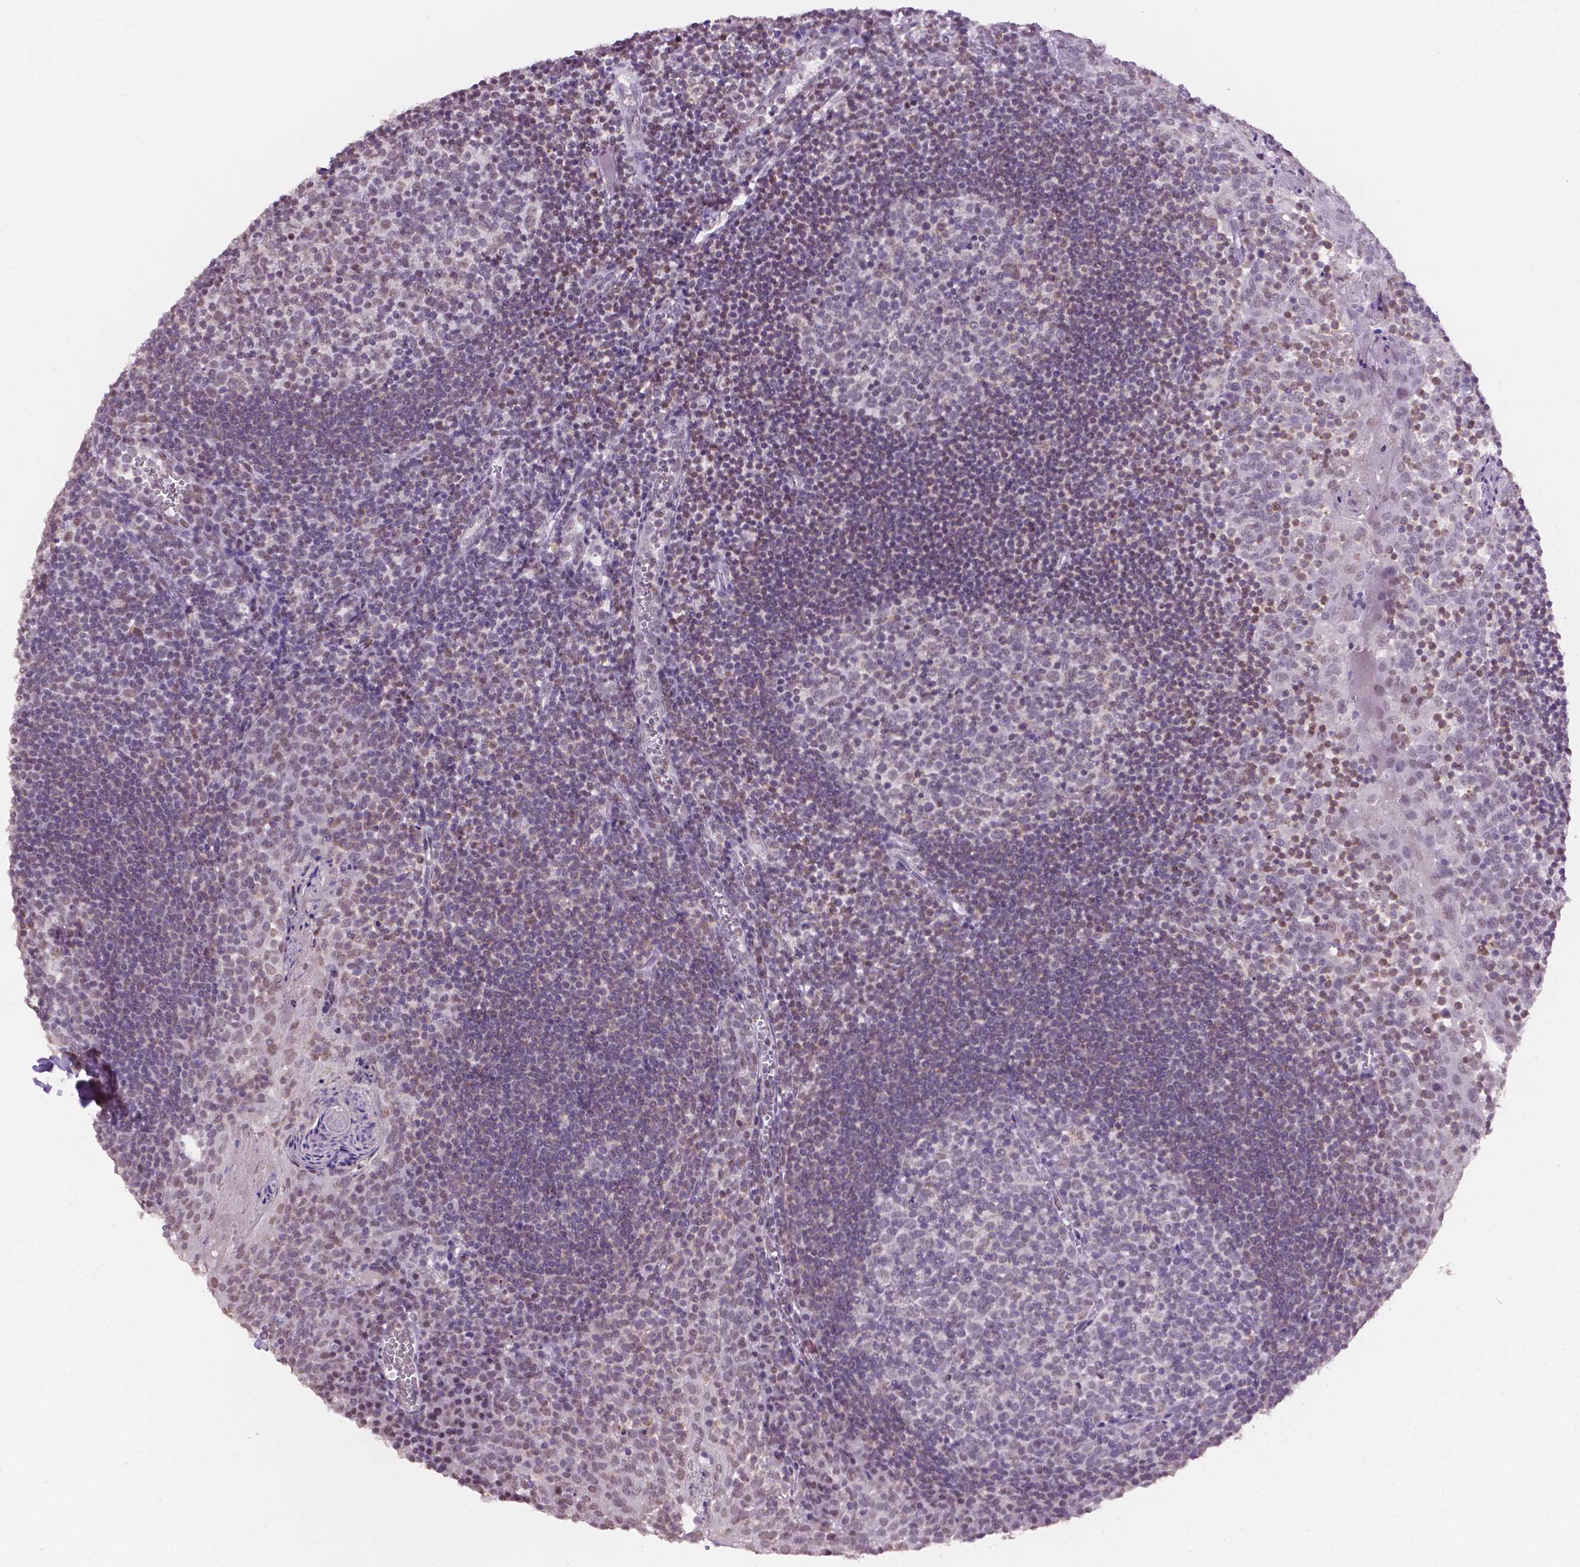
{"staining": {"intensity": "moderate", "quantity": "25%-75%", "location": "cytoplasmic/membranous,nuclear"}, "tissue": "lymph node", "cell_type": "Germinal center cells", "image_type": "normal", "snomed": [{"axis": "morphology", "description": "Normal tissue, NOS"}, {"axis": "topography", "description": "Lymph node"}], "caption": "Immunohistochemical staining of benign human lymph node displays medium levels of moderate cytoplasmic/membranous,nuclear positivity in about 25%-75% of germinal center cells. (DAB IHC, brown staining for protein, blue staining for nuclei).", "gene": "PTPN6", "patient": {"sex": "female", "age": 21}}